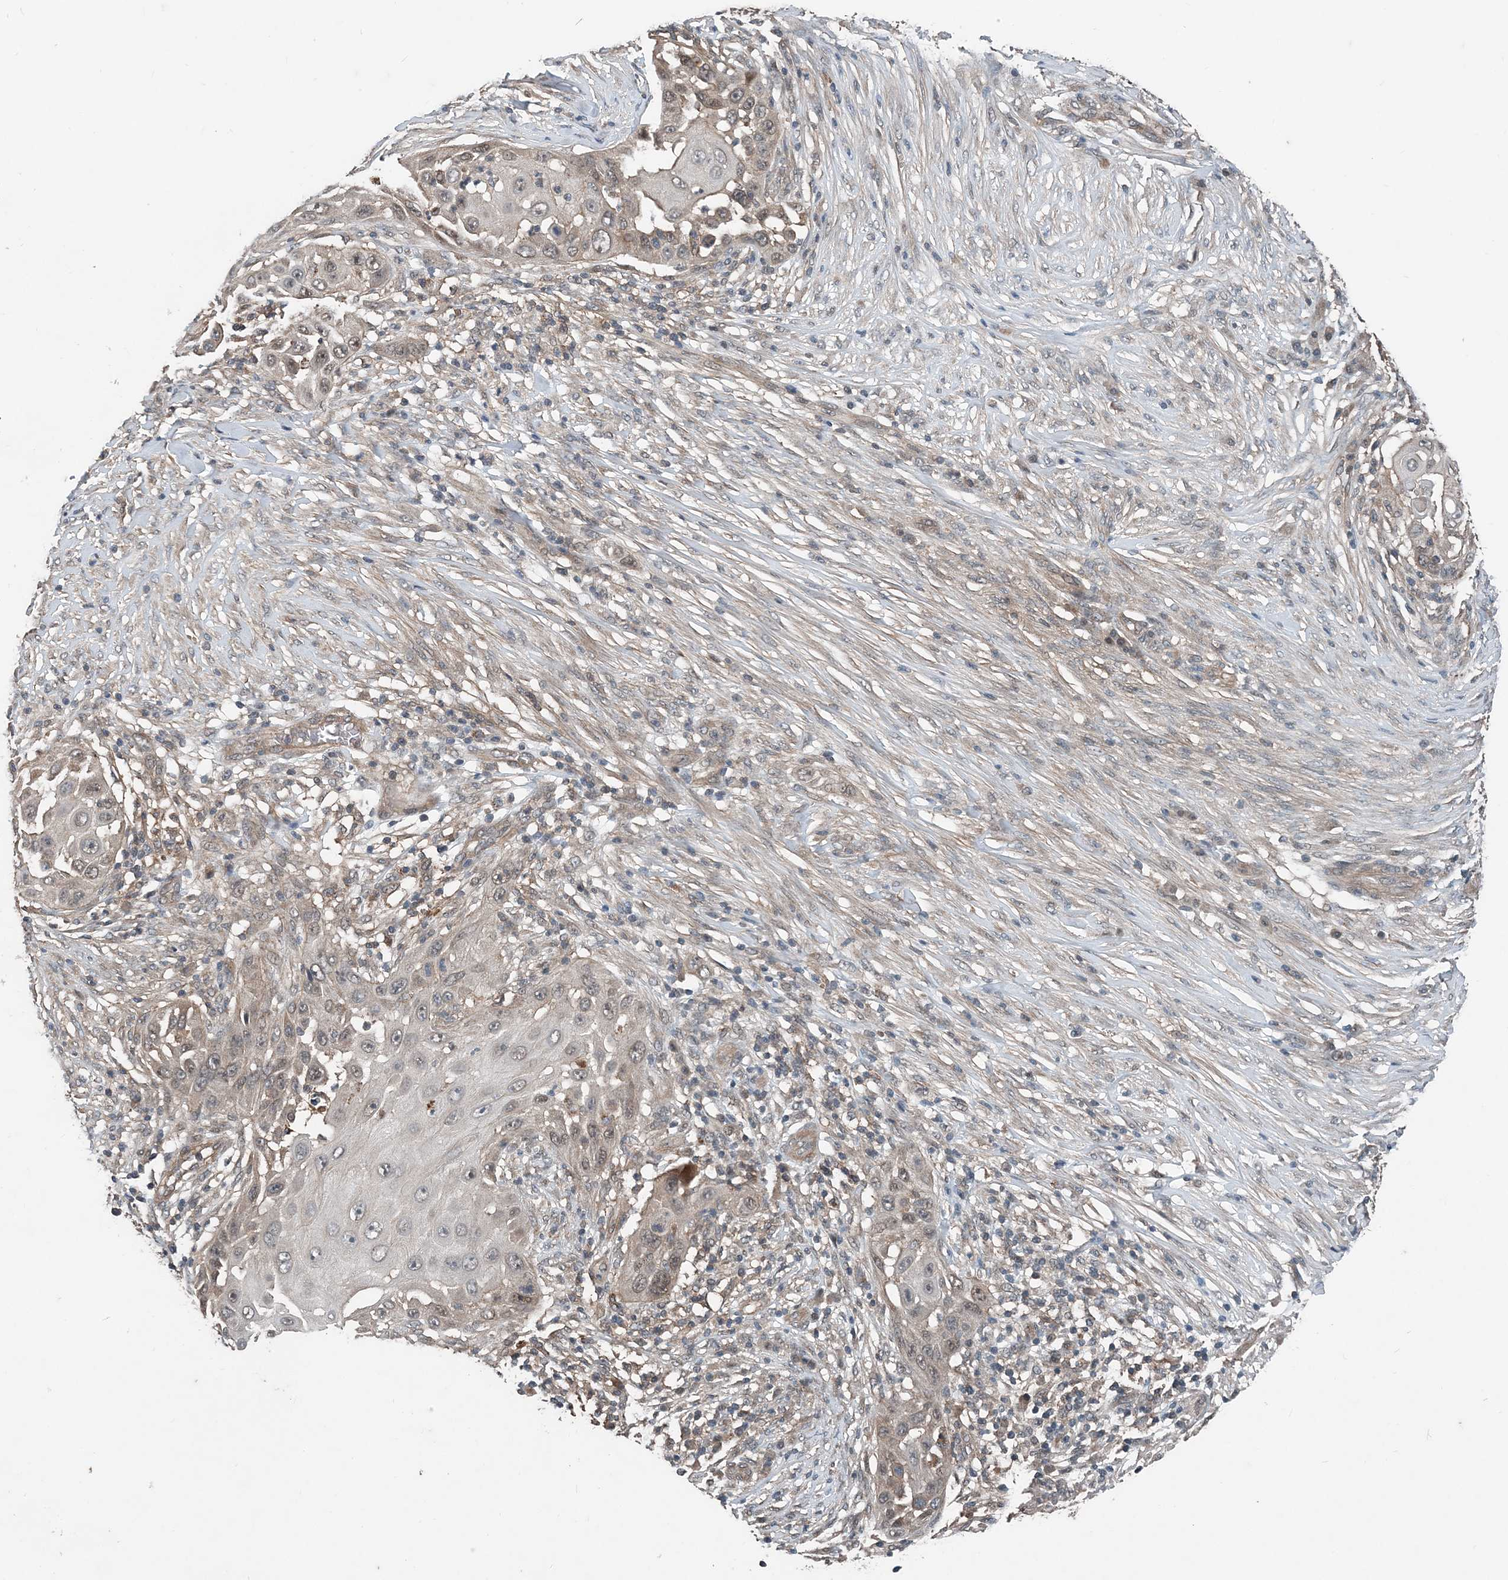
{"staining": {"intensity": "weak", "quantity": "<25%", "location": "cytoplasmic/membranous,nuclear"}, "tissue": "skin cancer", "cell_type": "Tumor cells", "image_type": "cancer", "snomed": [{"axis": "morphology", "description": "Squamous cell carcinoma, NOS"}, {"axis": "topography", "description": "Skin"}], "caption": "Immunohistochemistry (IHC) micrograph of neoplastic tissue: skin cancer stained with DAB demonstrates no significant protein expression in tumor cells.", "gene": "SMPD3", "patient": {"sex": "female", "age": 44}}